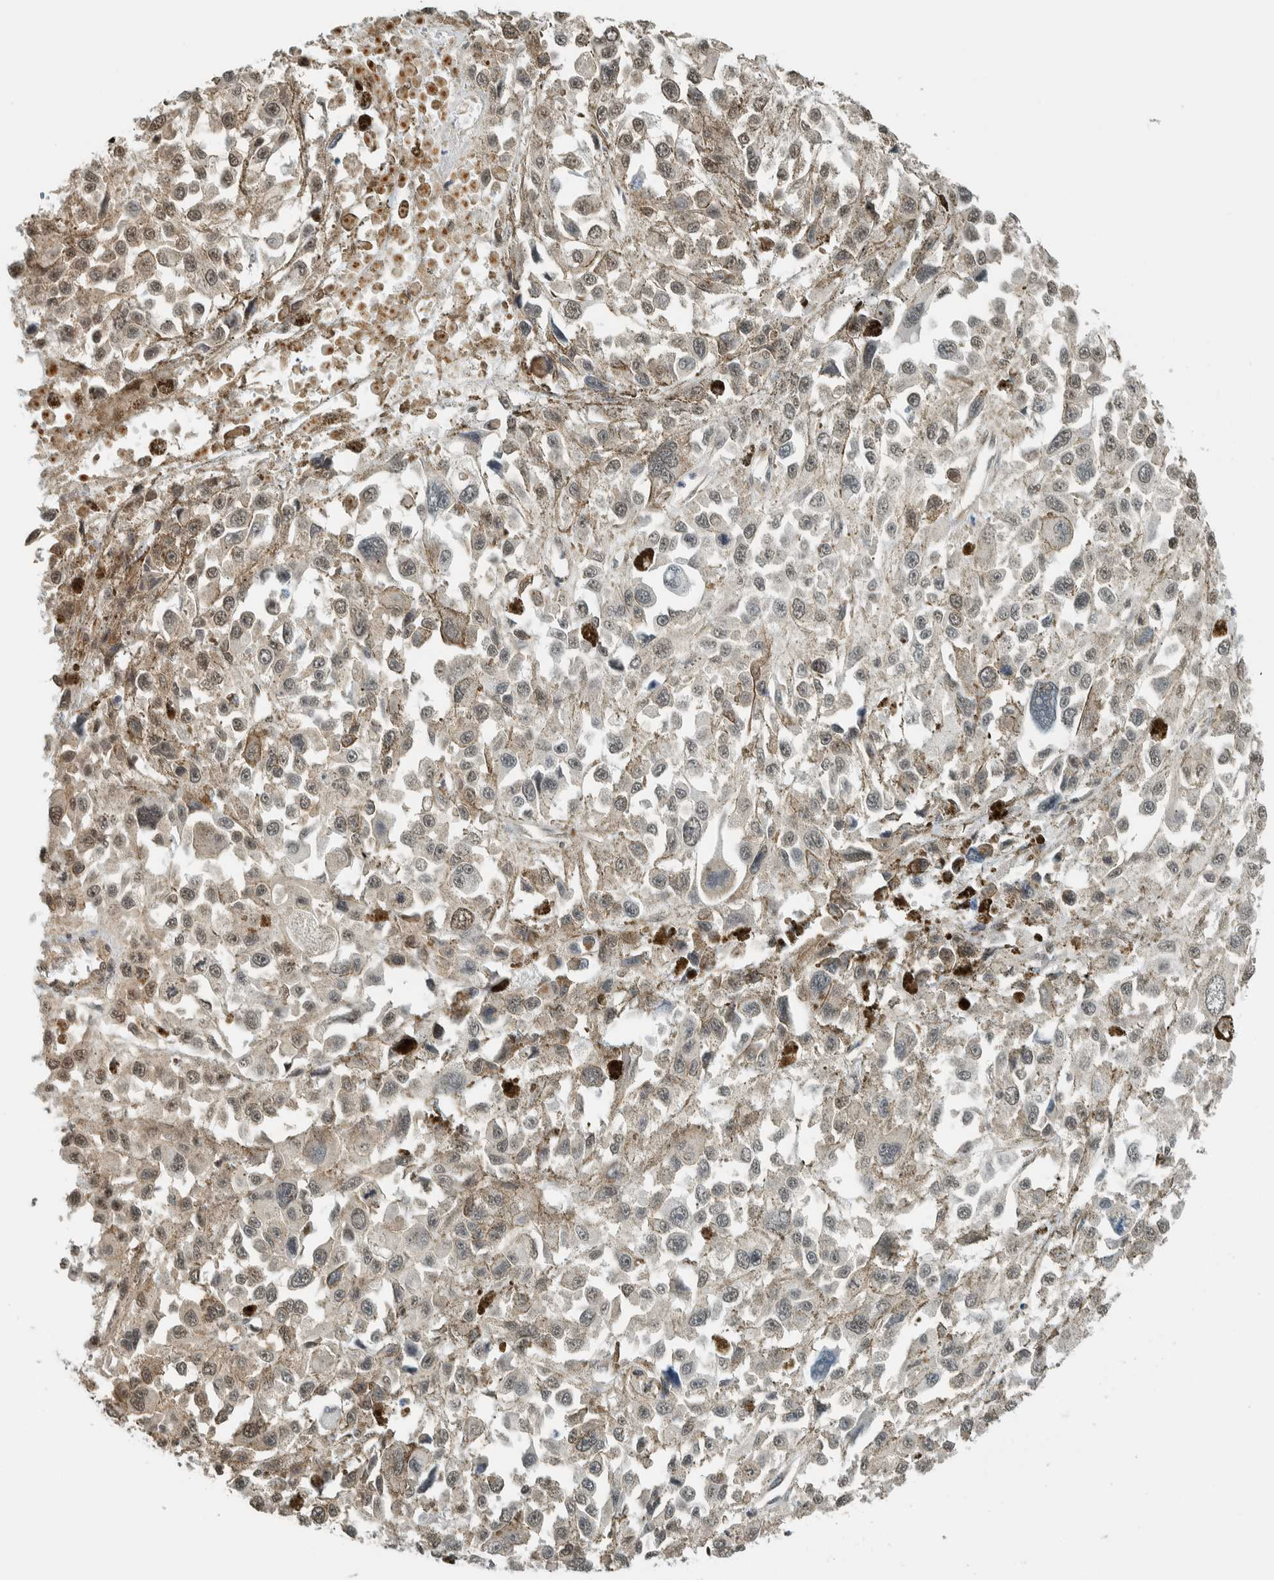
{"staining": {"intensity": "weak", "quantity": "25%-75%", "location": "cytoplasmic/membranous,nuclear"}, "tissue": "melanoma", "cell_type": "Tumor cells", "image_type": "cancer", "snomed": [{"axis": "morphology", "description": "Malignant melanoma, Metastatic site"}, {"axis": "topography", "description": "Lymph node"}], "caption": "This histopathology image demonstrates immunohistochemistry staining of melanoma, with low weak cytoplasmic/membranous and nuclear expression in approximately 25%-75% of tumor cells.", "gene": "NIBAN2", "patient": {"sex": "male", "age": 59}}